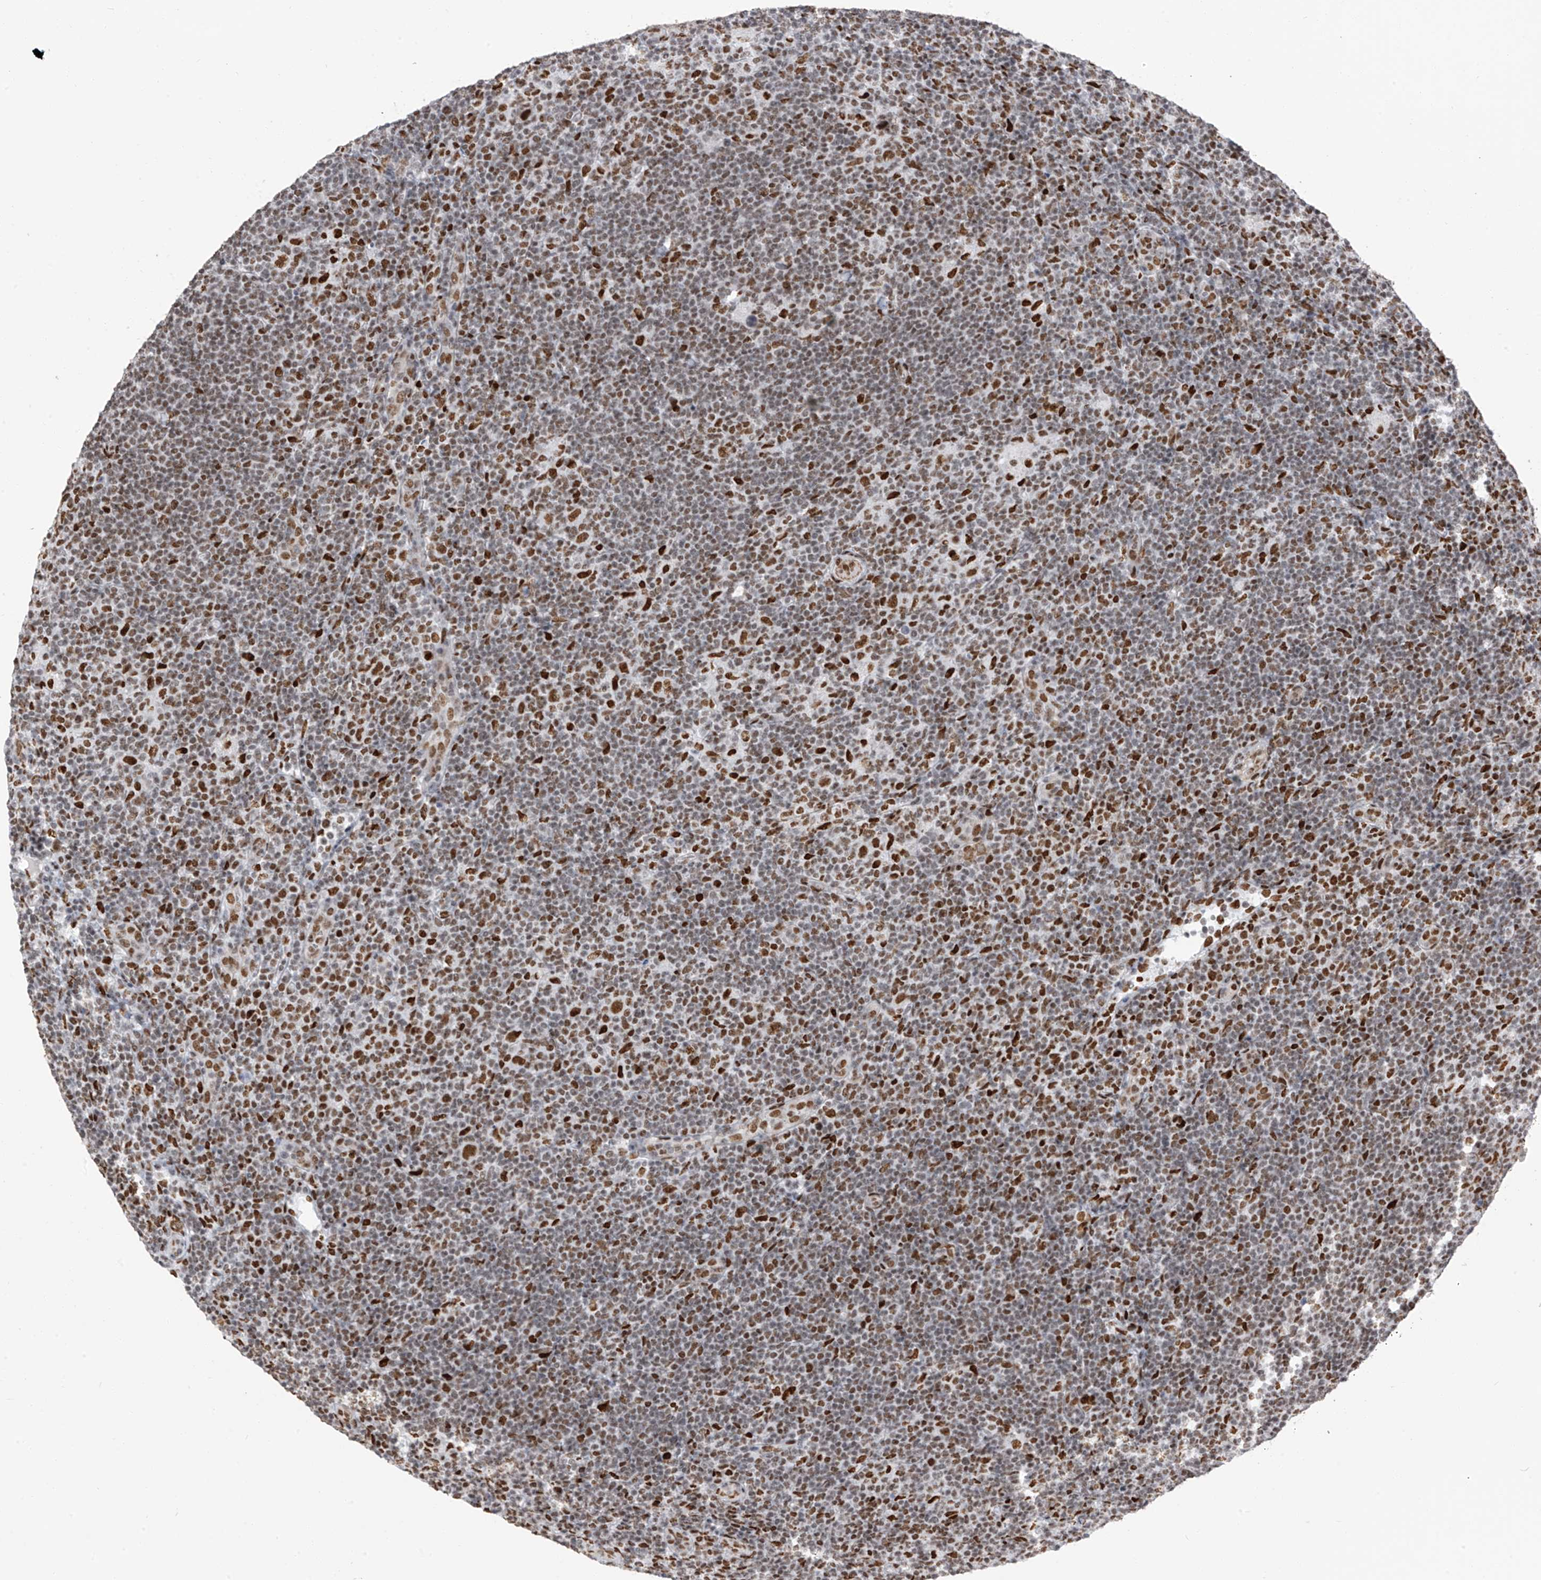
{"staining": {"intensity": "strong", "quantity": ">75%", "location": "nuclear"}, "tissue": "lymphoma", "cell_type": "Tumor cells", "image_type": "cancer", "snomed": [{"axis": "morphology", "description": "Hodgkin's disease, NOS"}, {"axis": "topography", "description": "Lymph node"}], "caption": "A high amount of strong nuclear staining is appreciated in about >75% of tumor cells in Hodgkin's disease tissue. Immunohistochemistry (ihc) stains the protein of interest in brown and the nuclei are stained blue.", "gene": "KHSRP", "patient": {"sex": "female", "age": 57}}